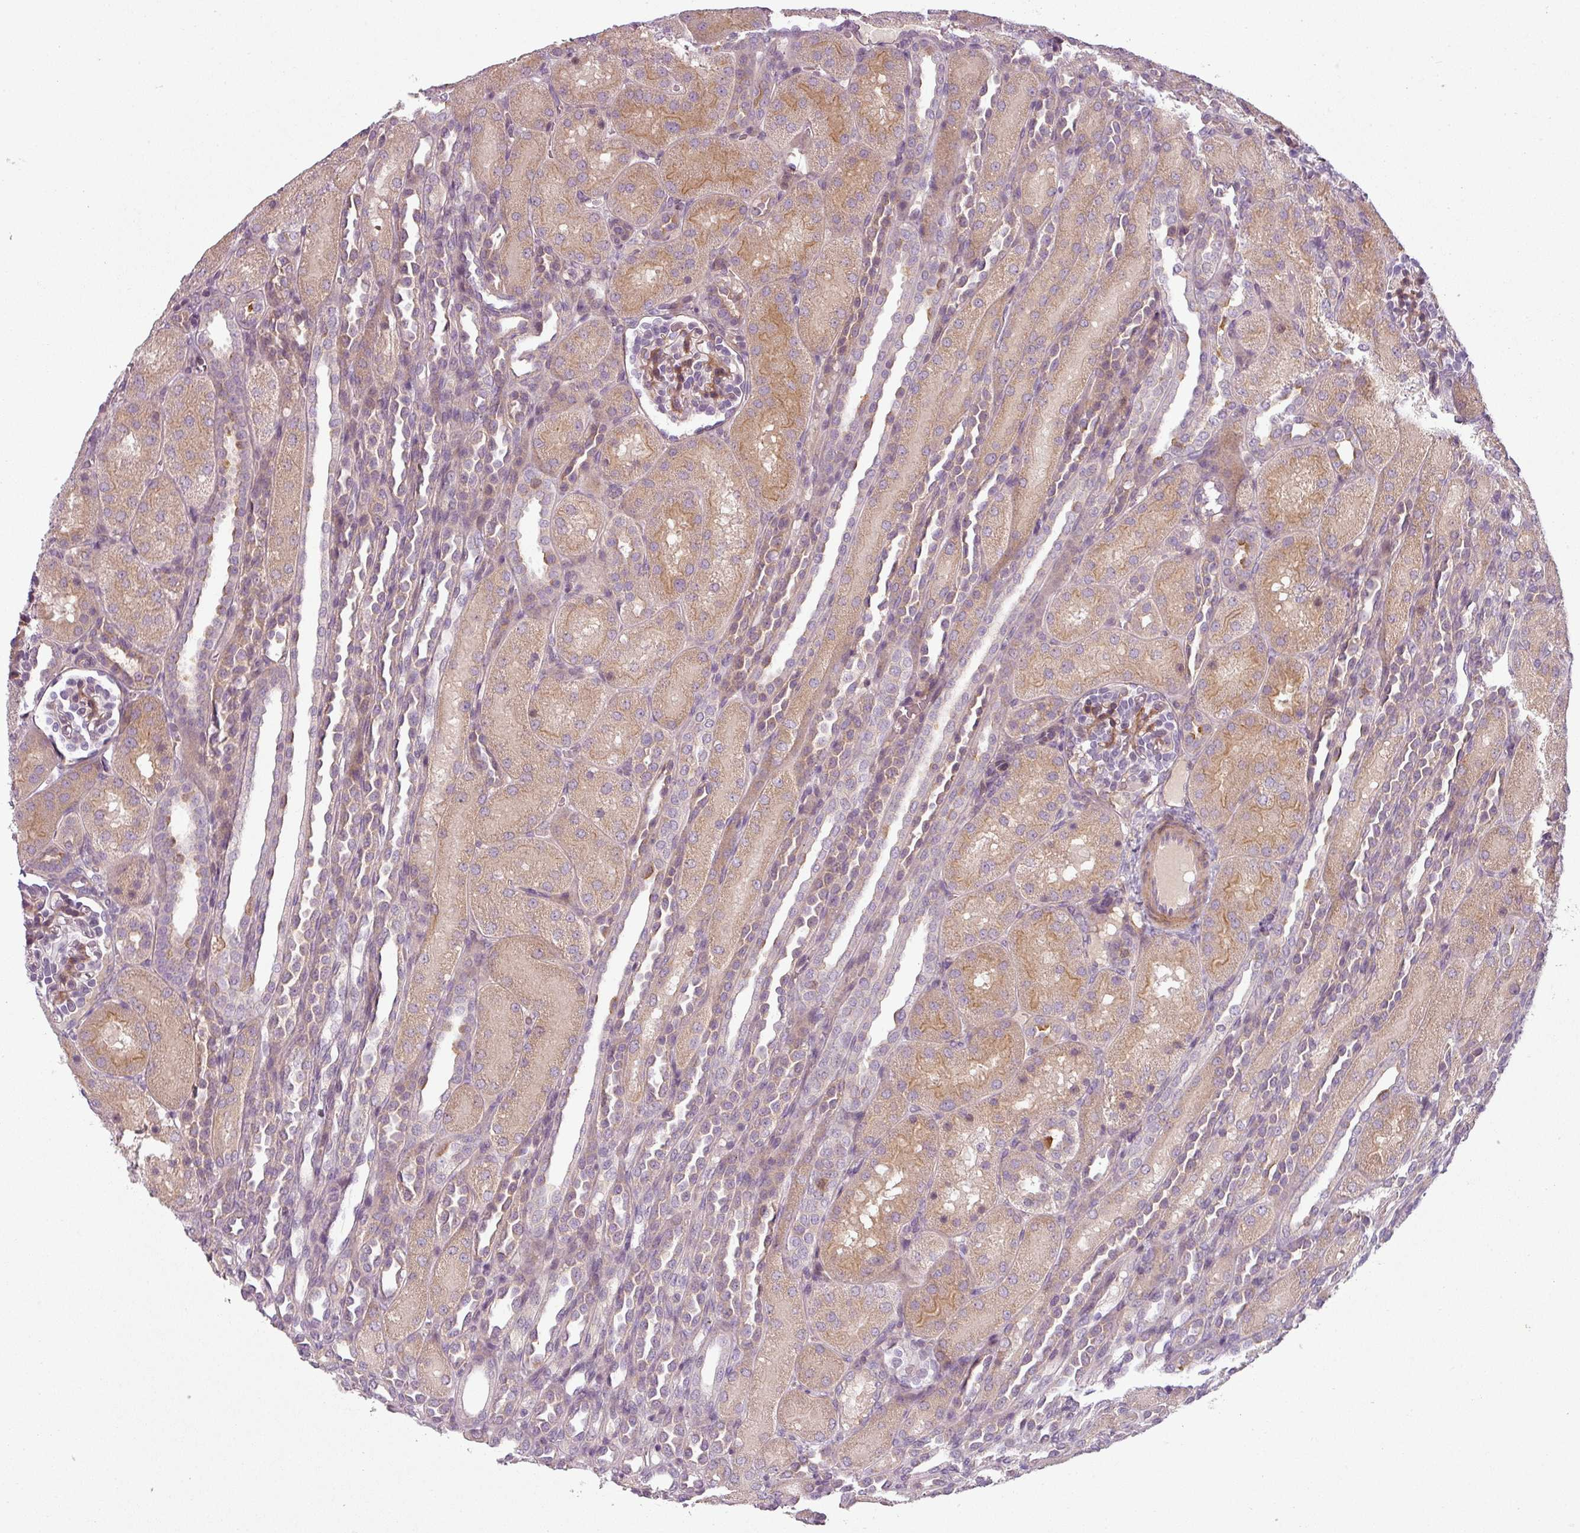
{"staining": {"intensity": "moderate", "quantity": "<25%", "location": "cytoplasmic/membranous"}, "tissue": "kidney", "cell_type": "Cells in glomeruli", "image_type": "normal", "snomed": [{"axis": "morphology", "description": "Normal tissue, NOS"}, {"axis": "topography", "description": "Kidney"}], "caption": "Cells in glomeruli reveal low levels of moderate cytoplasmic/membranous positivity in about <25% of cells in normal kidney.", "gene": "SLC16A9", "patient": {"sex": "male", "age": 1}}